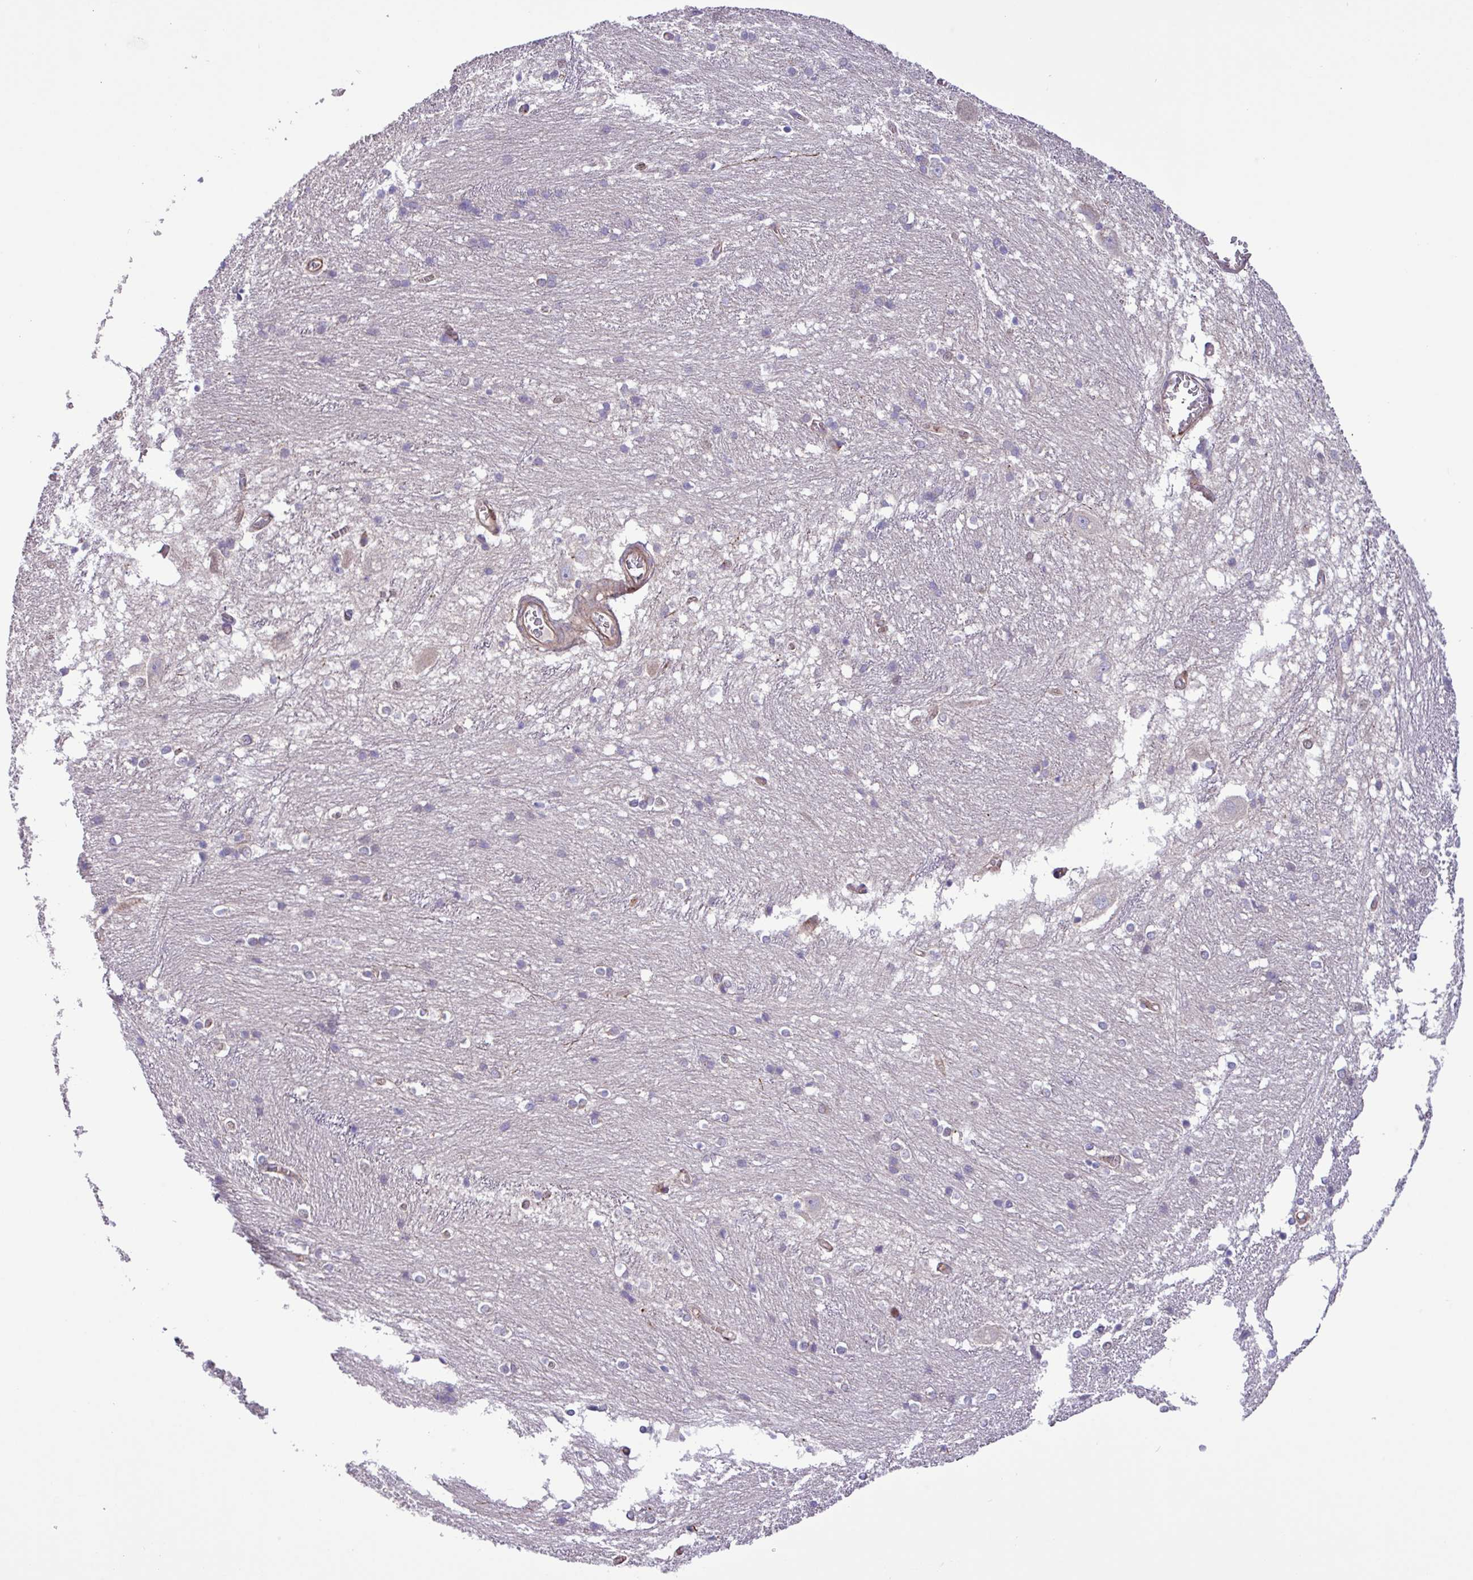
{"staining": {"intensity": "negative", "quantity": "none", "location": "none"}, "tissue": "caudate", "cell_type": "Glial cells", "image_type": "normal", "snomed": [{"axis": "morphology", "description": "Normal tissue, NOS"}, {"axis": "topography", "description": "Lateral ventricle wall"}], "caption": "DAB immunohistochemical staining of normal human caudate demonstrates no significant positivity in glial cells.", "gene": "CNTRL", "patient": {"sex": "male", "age": 37}}